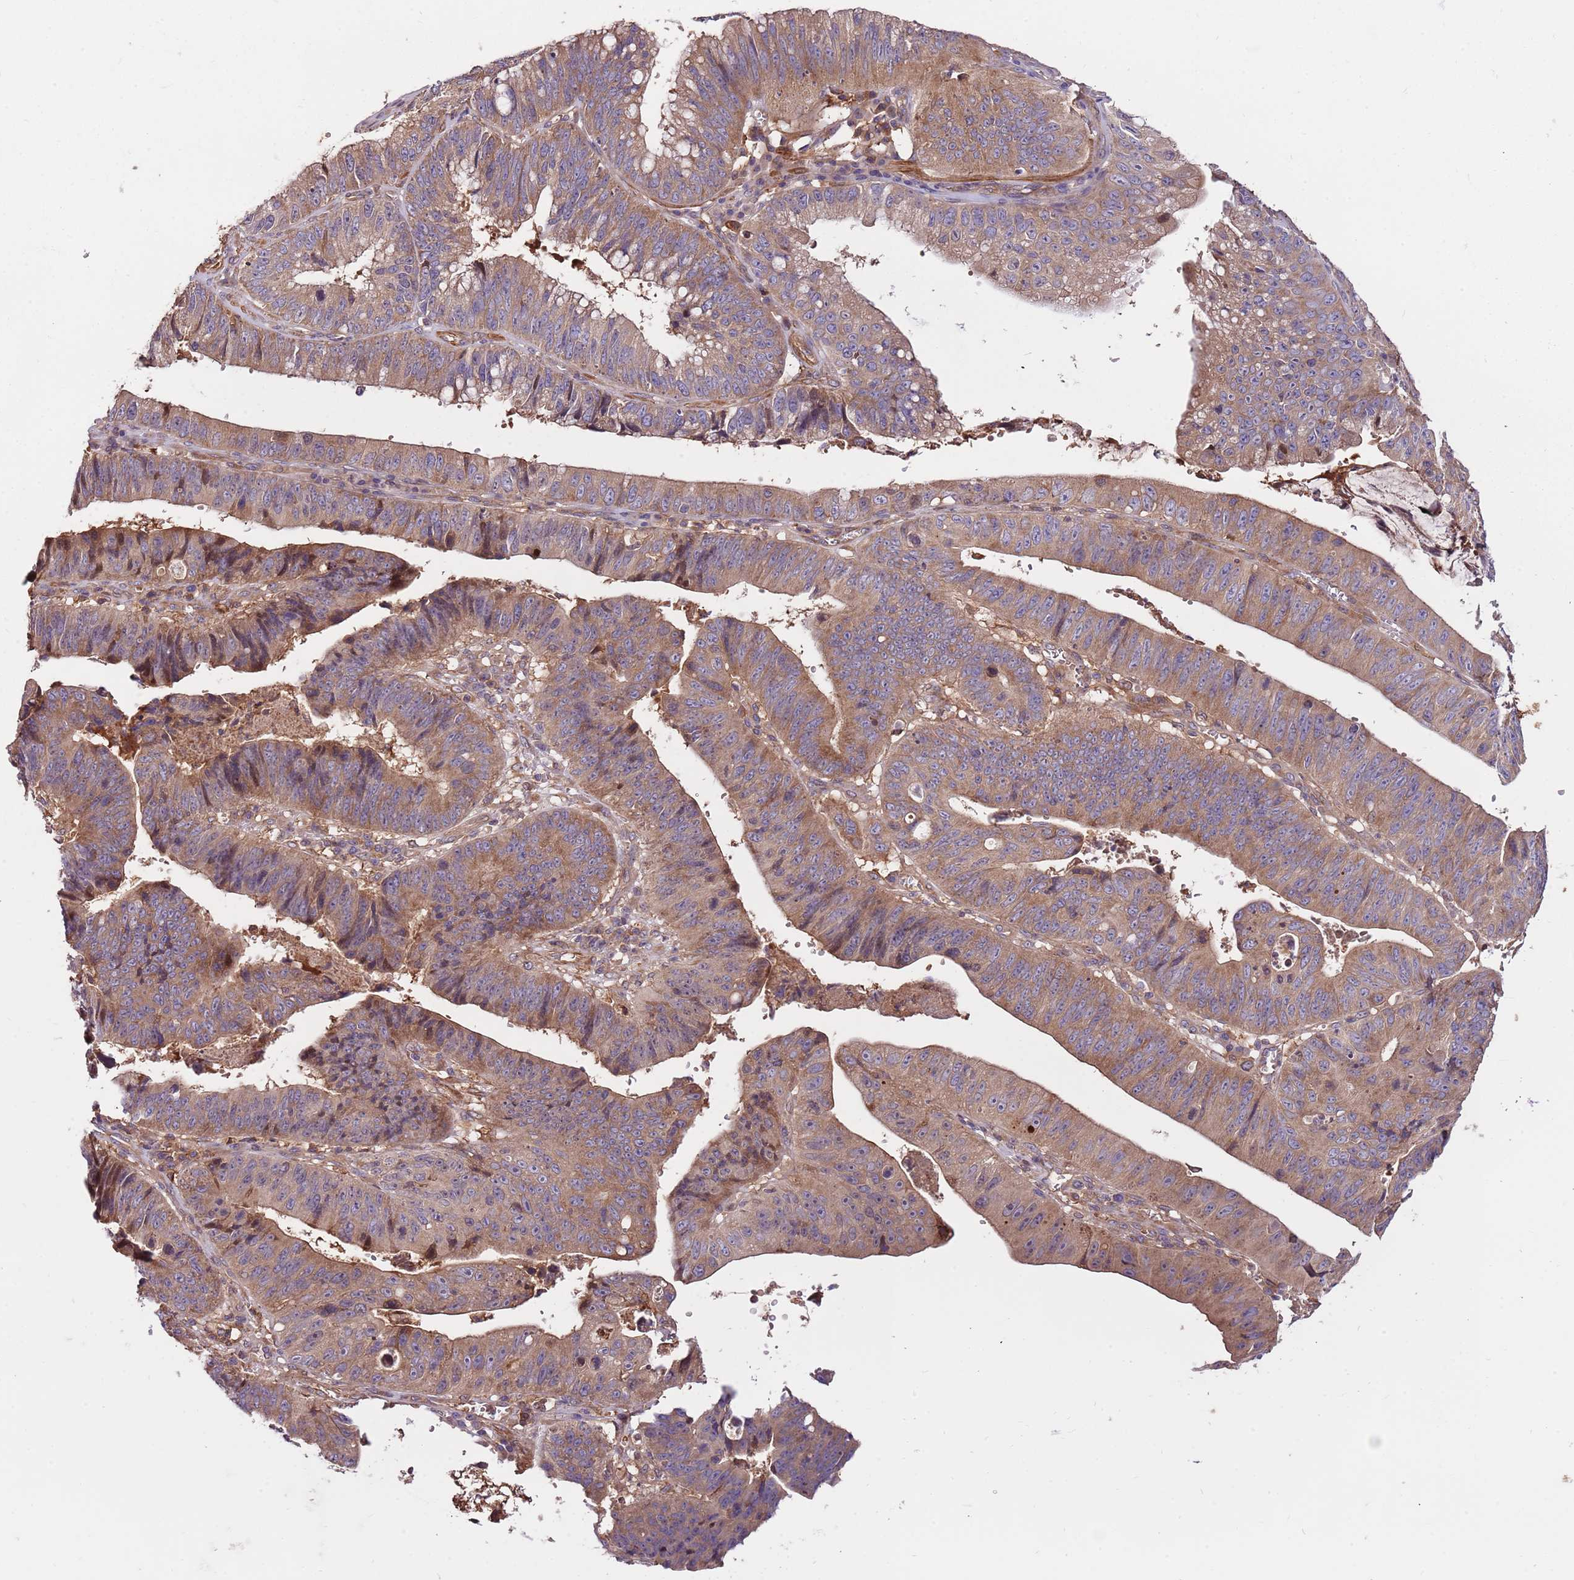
{"staining": {"intensity": "moderate", "quantity": "25%-75%", "location": "cytoplasmic/membranous,nuclear"}, "tissue": "stomach cancer", "cell_type": "Tumor cells", "image_type": "cancer", "snomed": [{"axis": "morphology", "description": "Adenocarcinoma, NOS"}, {"axis": "topography", "description": "Stomach"}], "caption": "Human stomach cancer (adenocarcinoma) stained for a protein (brown) exhibits moderate cytoplasmic/membranous and nuclear positive expression in approximately 25%-75% of tumor cells.", "gene": "DENR", "patient": {"sex": "male", "age": 59}}